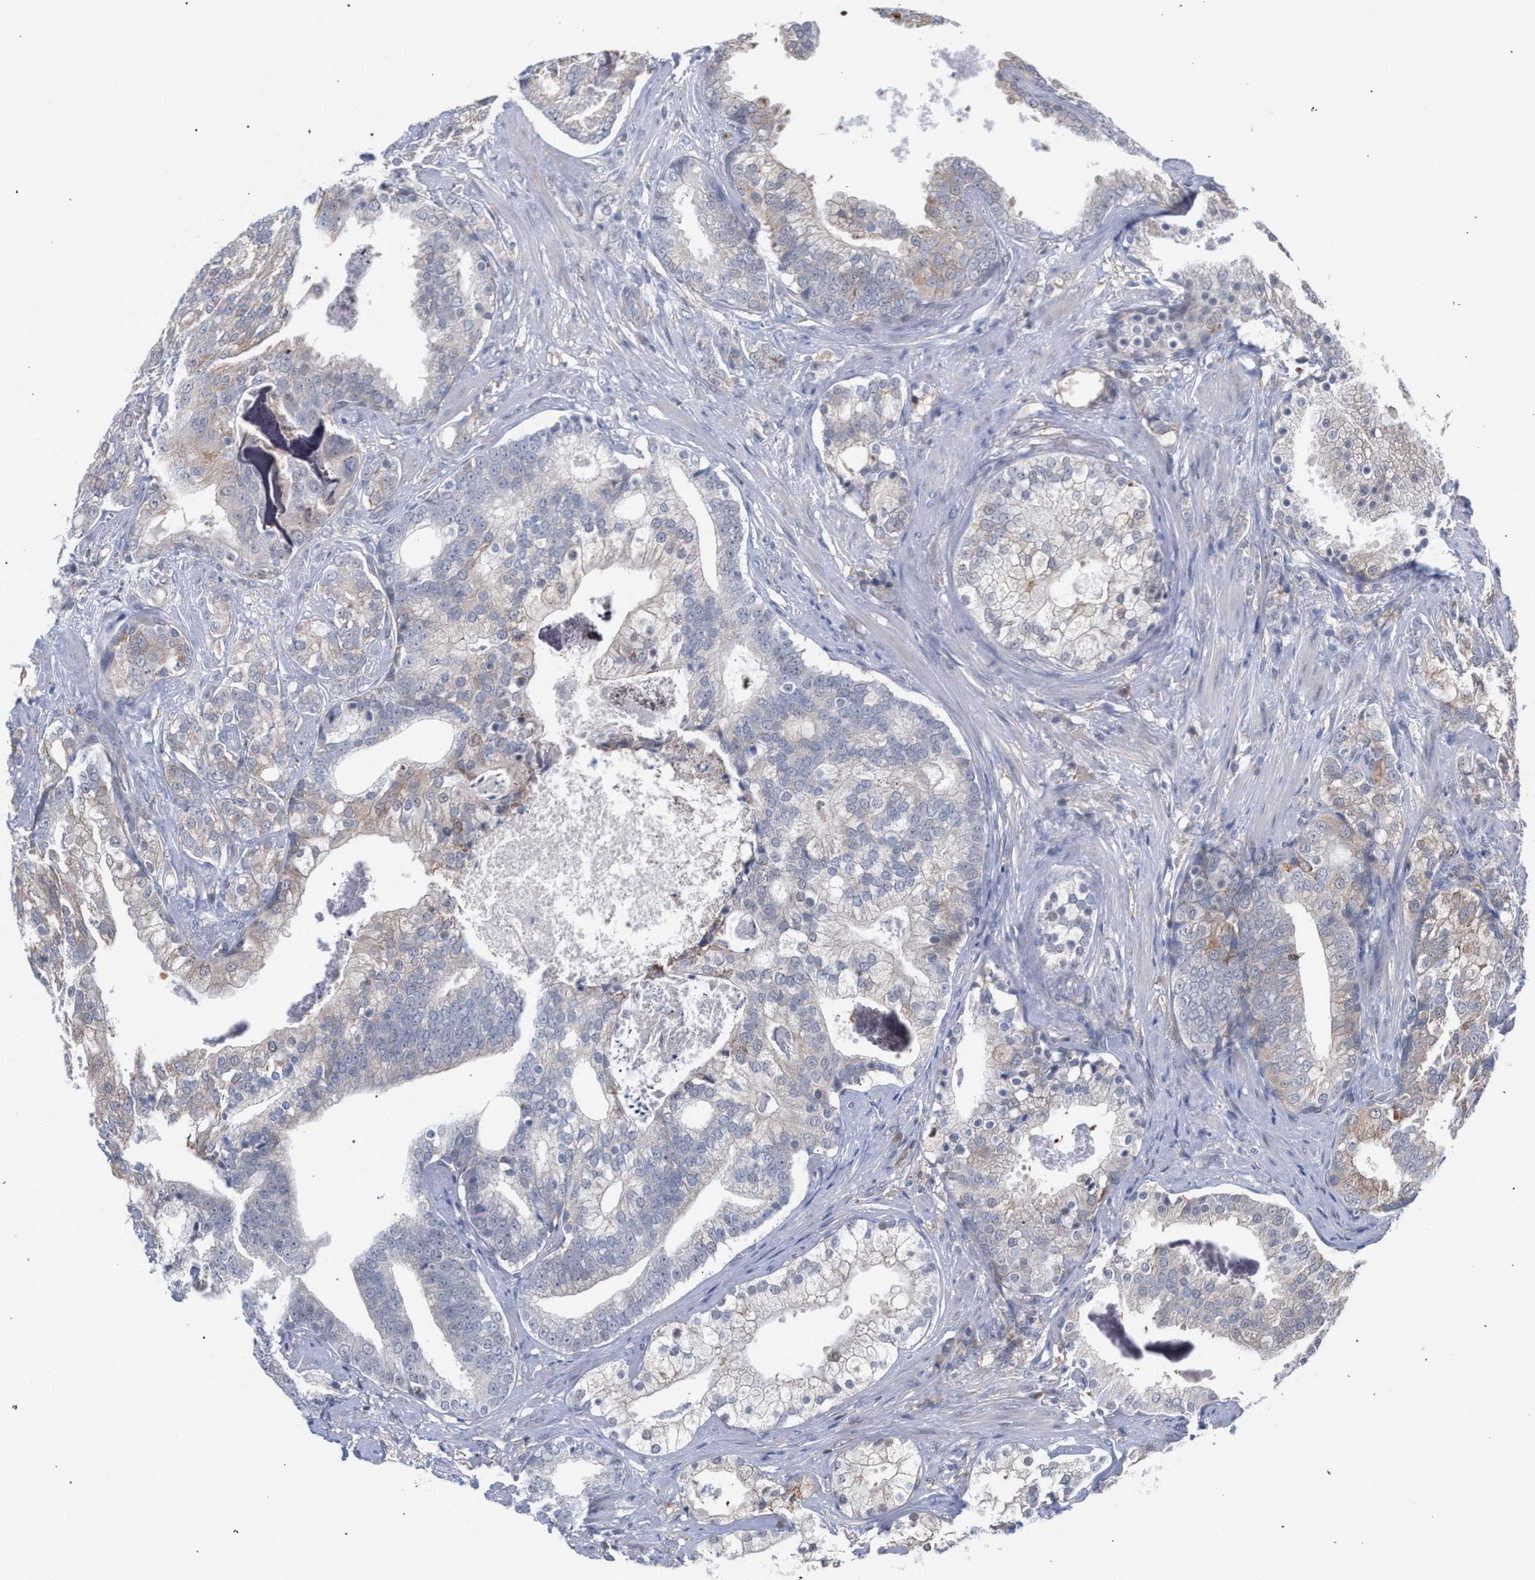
{"staining": {"intensity": "weak", "quantity": "<25%", "location": "cytoplasmic/membranous"}, "tissue": "prostate cancer", "cell_type": "Tumor cells", "image_type": "cancer", "snomed": [{"axis": "morphology", "description": "Adenocarcinoma, Low grade"}, {"axis": "topography", "description": "Prostate"}], "caption": "Immunohistochemistry micrograph of neoplastic tissue: prostate cancer stained with DAB (3,3'-diaminobenzidine) demonstrates no significant protein staining in tumor cells.", "gene": "FHOD3", "patient": {"sex": "male", "age": 58}}